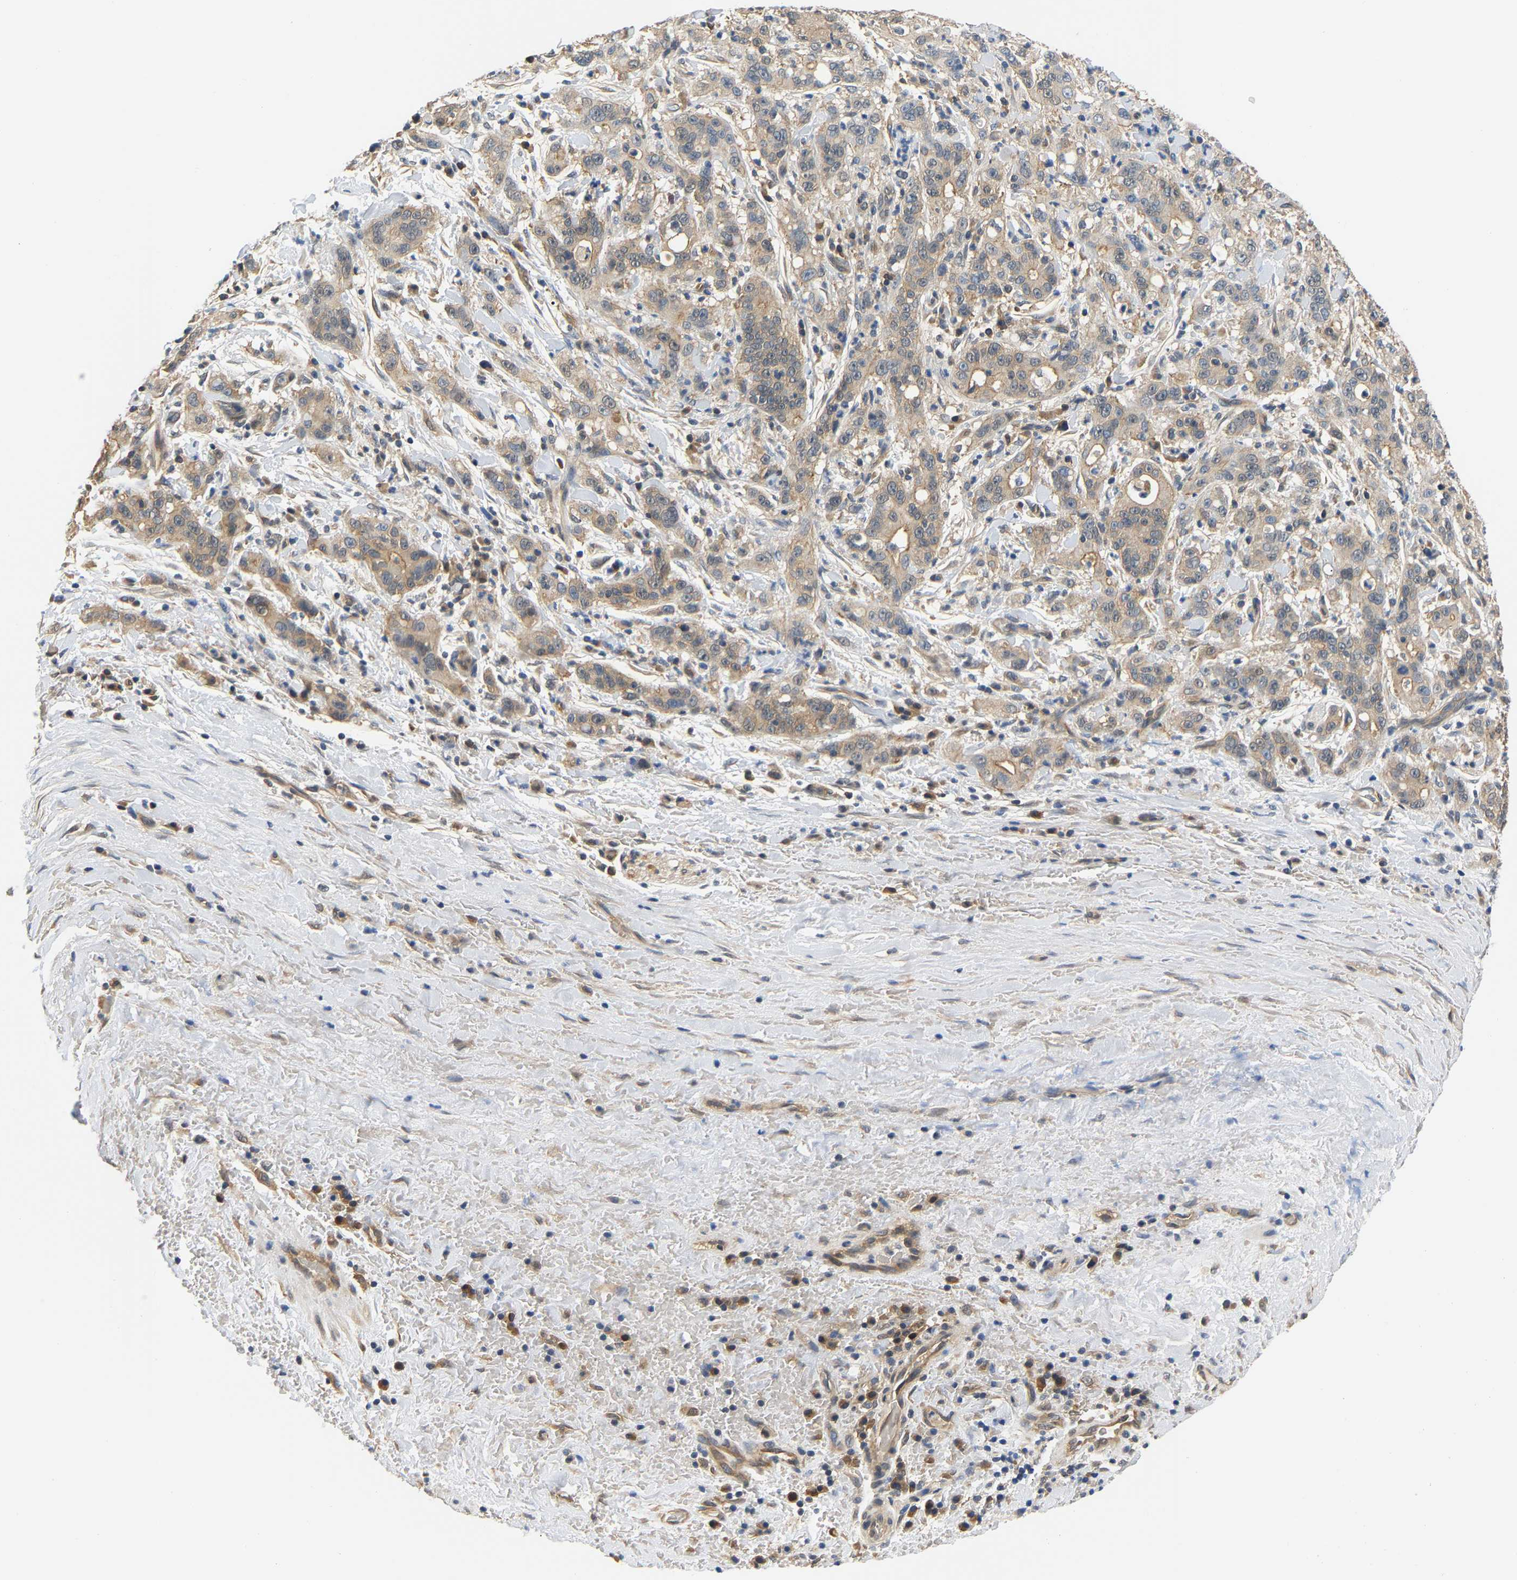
{"staining": {"intensity": "weak", "quantity": ">75%", "location": "cytoplasmic/membranous"}, "tissue": "liver cancer", "cell_type": "Tumor cells", "image_type": "cancer", "snomed": [{"axis": "morphology", "description": "Cholangiocarcinoma"}, {"axis": "topography", "description": "Liver"}], "caption": "The image demonstrates staining of cholangiocarcinoma (liver), revealing weak cytoplasmic/membranous protein staining (brown color) within tumor cells.", "gene": "ARHGEF12", "patient": {"sex": "female", "age": 38}}